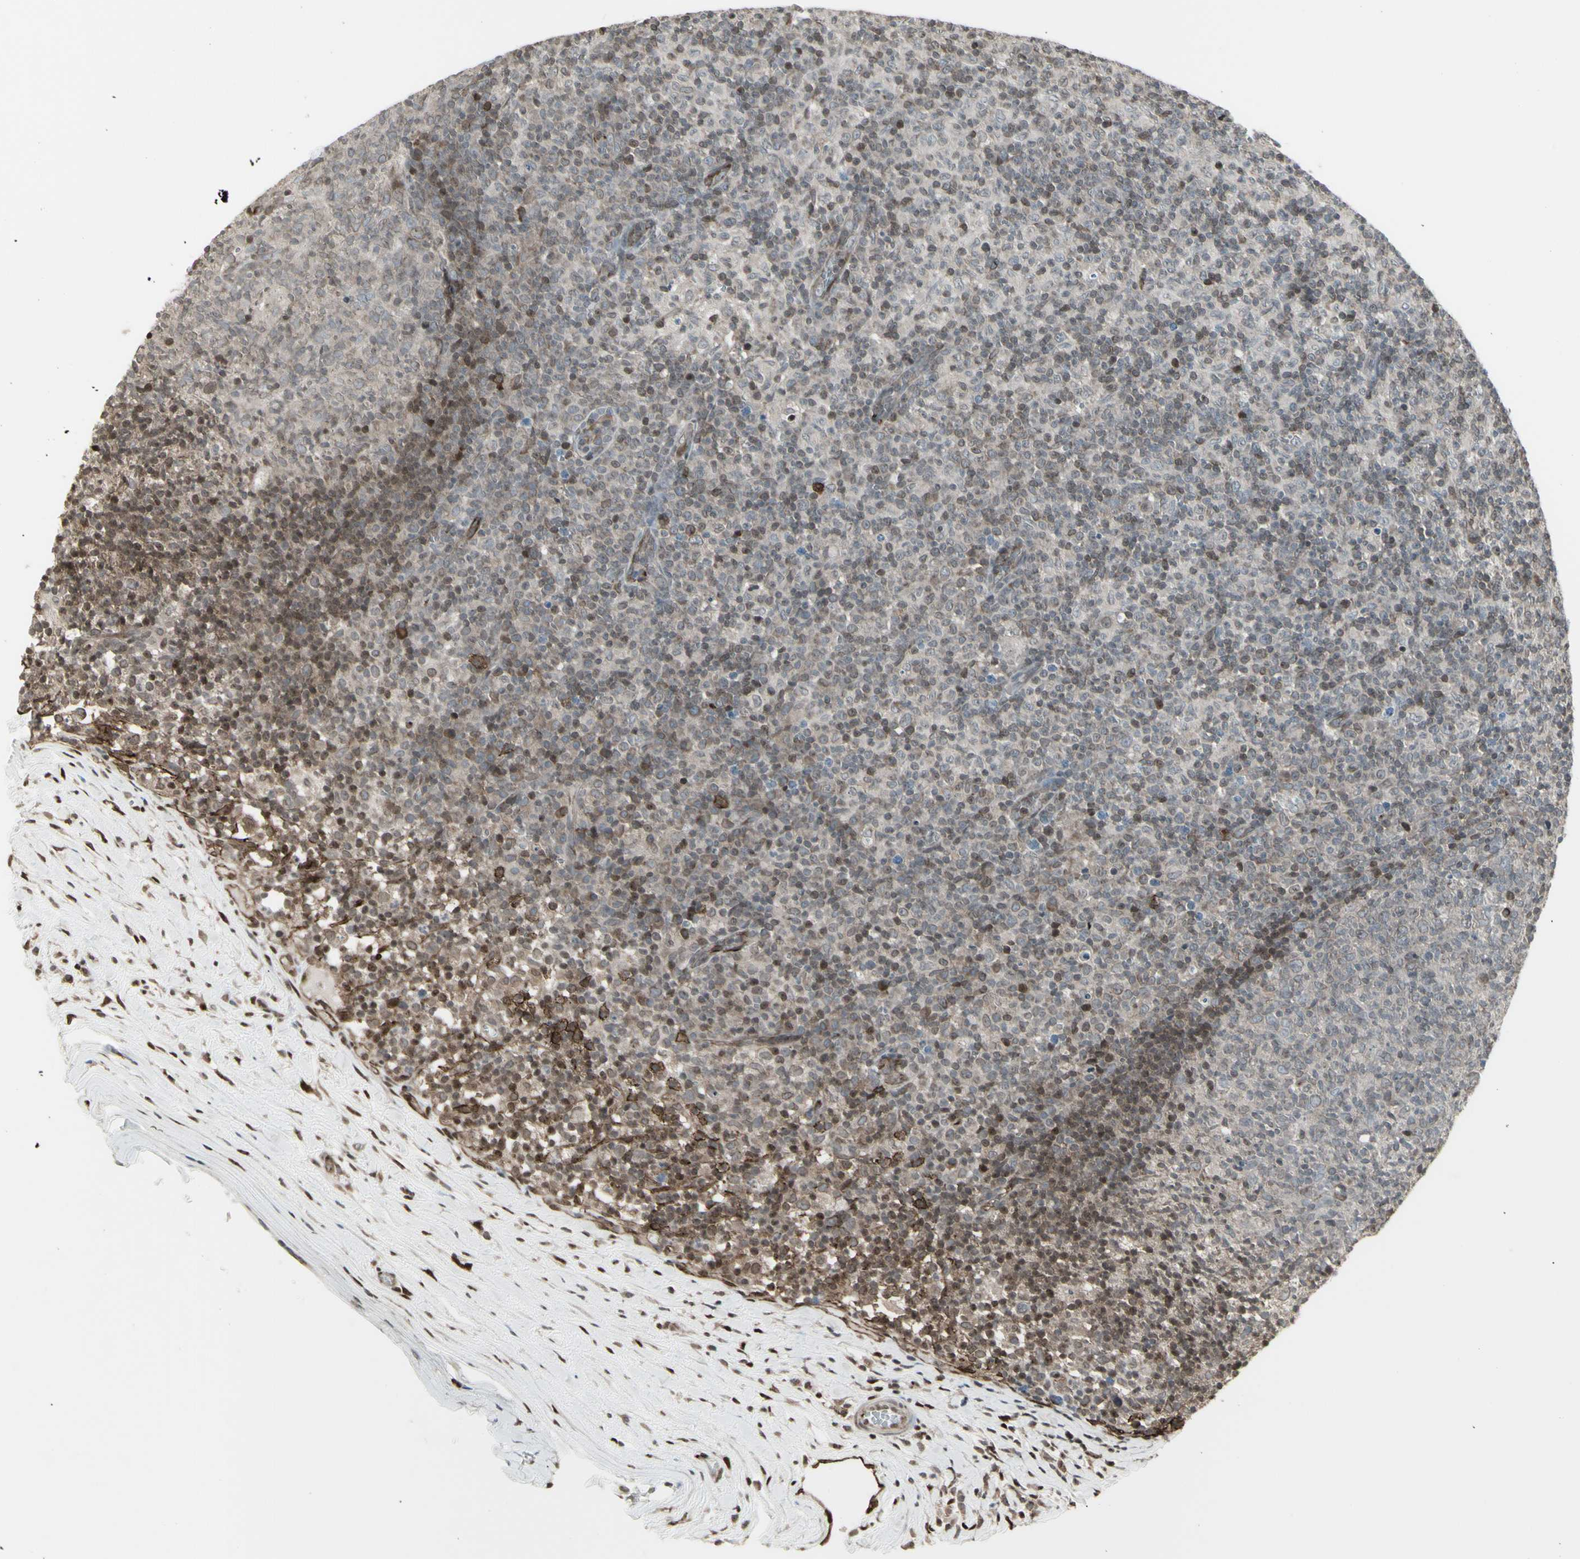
{"staining": {"intensity": "weak", "quantity": "25%-75%", "location": "cytoplasmic/membranous,nuclear"}, "tissue": "lymph node", "cell_type": "Germinal center cells", "image_type": "normal", "snomed": [{"axis": "morphology", "description": "Normal tissue, NOS"}, {"axis": "morphology", "description": "Inflammation, NOS"}, {"axis": "topography", "description": "Lymph node"}], "caption": "Unremarkable lymph node demonstrates weak cytoplasmic/membranous,nuclear expression in about 25%-75% of germinal center cells, visualized by immunohistochemistry.", "gene": "DTX3L", "patient": {"sex": "male", "age": 55}}